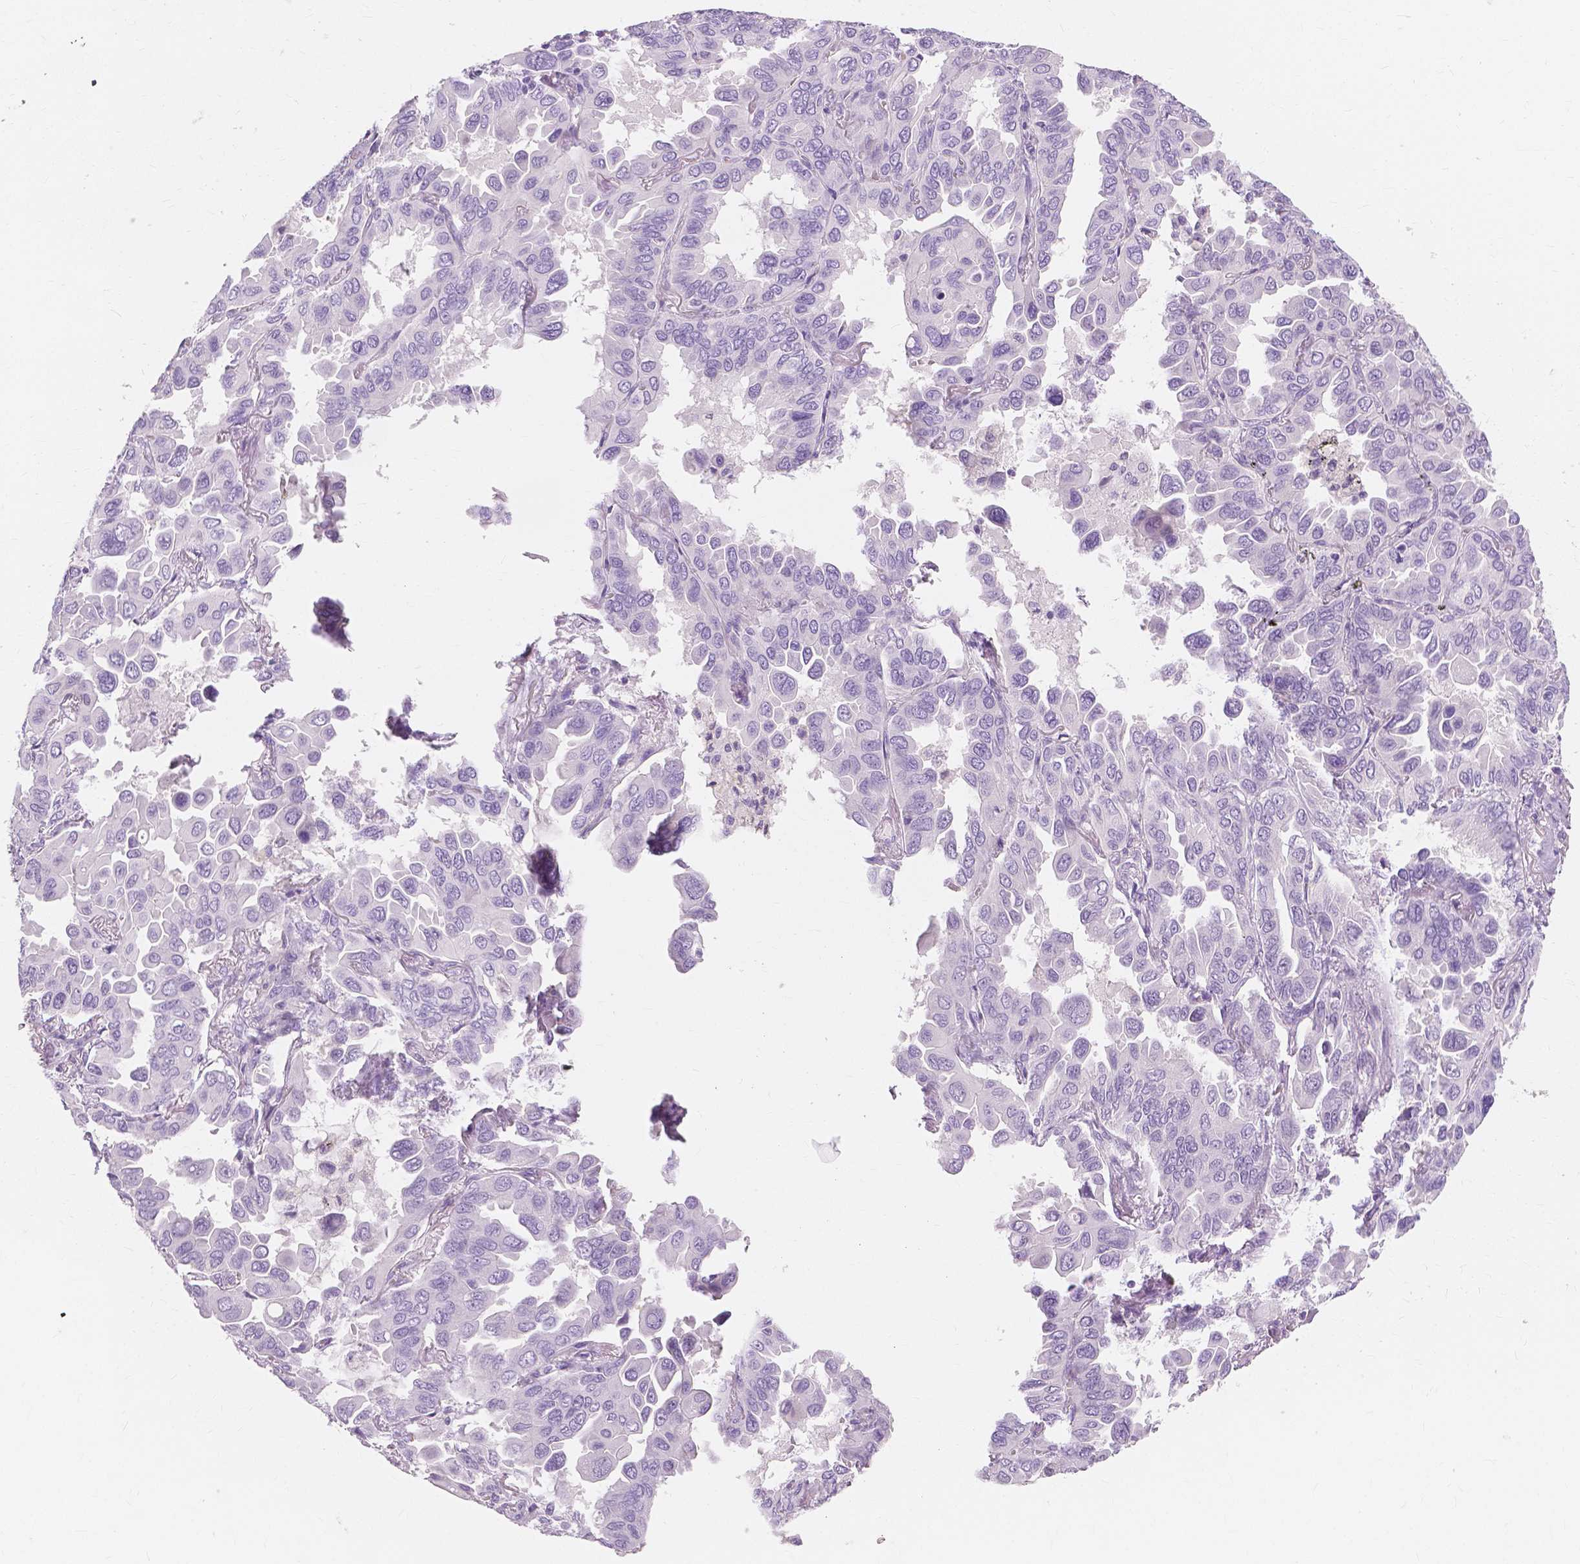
{"staining": {"intensity": "negative", "quantity": "none", "location": "none"}, "tissue": "lung cancer", "cell_type": "Tumor cells", "image_type": "cancer", "snomed": [{"axis": "morphology", "description": "Adenocarcinoma, NOS"}, {"axis": "topography", "description": "Lung"}], "caption": "IHC of human adenocarcinoma (lung) displays no positivity in tumor cells. (Brightfield microscopy of DAB IHC at high magnification).", "gene": "MUC12", "patient": {"sex": "male", "age": 64}}